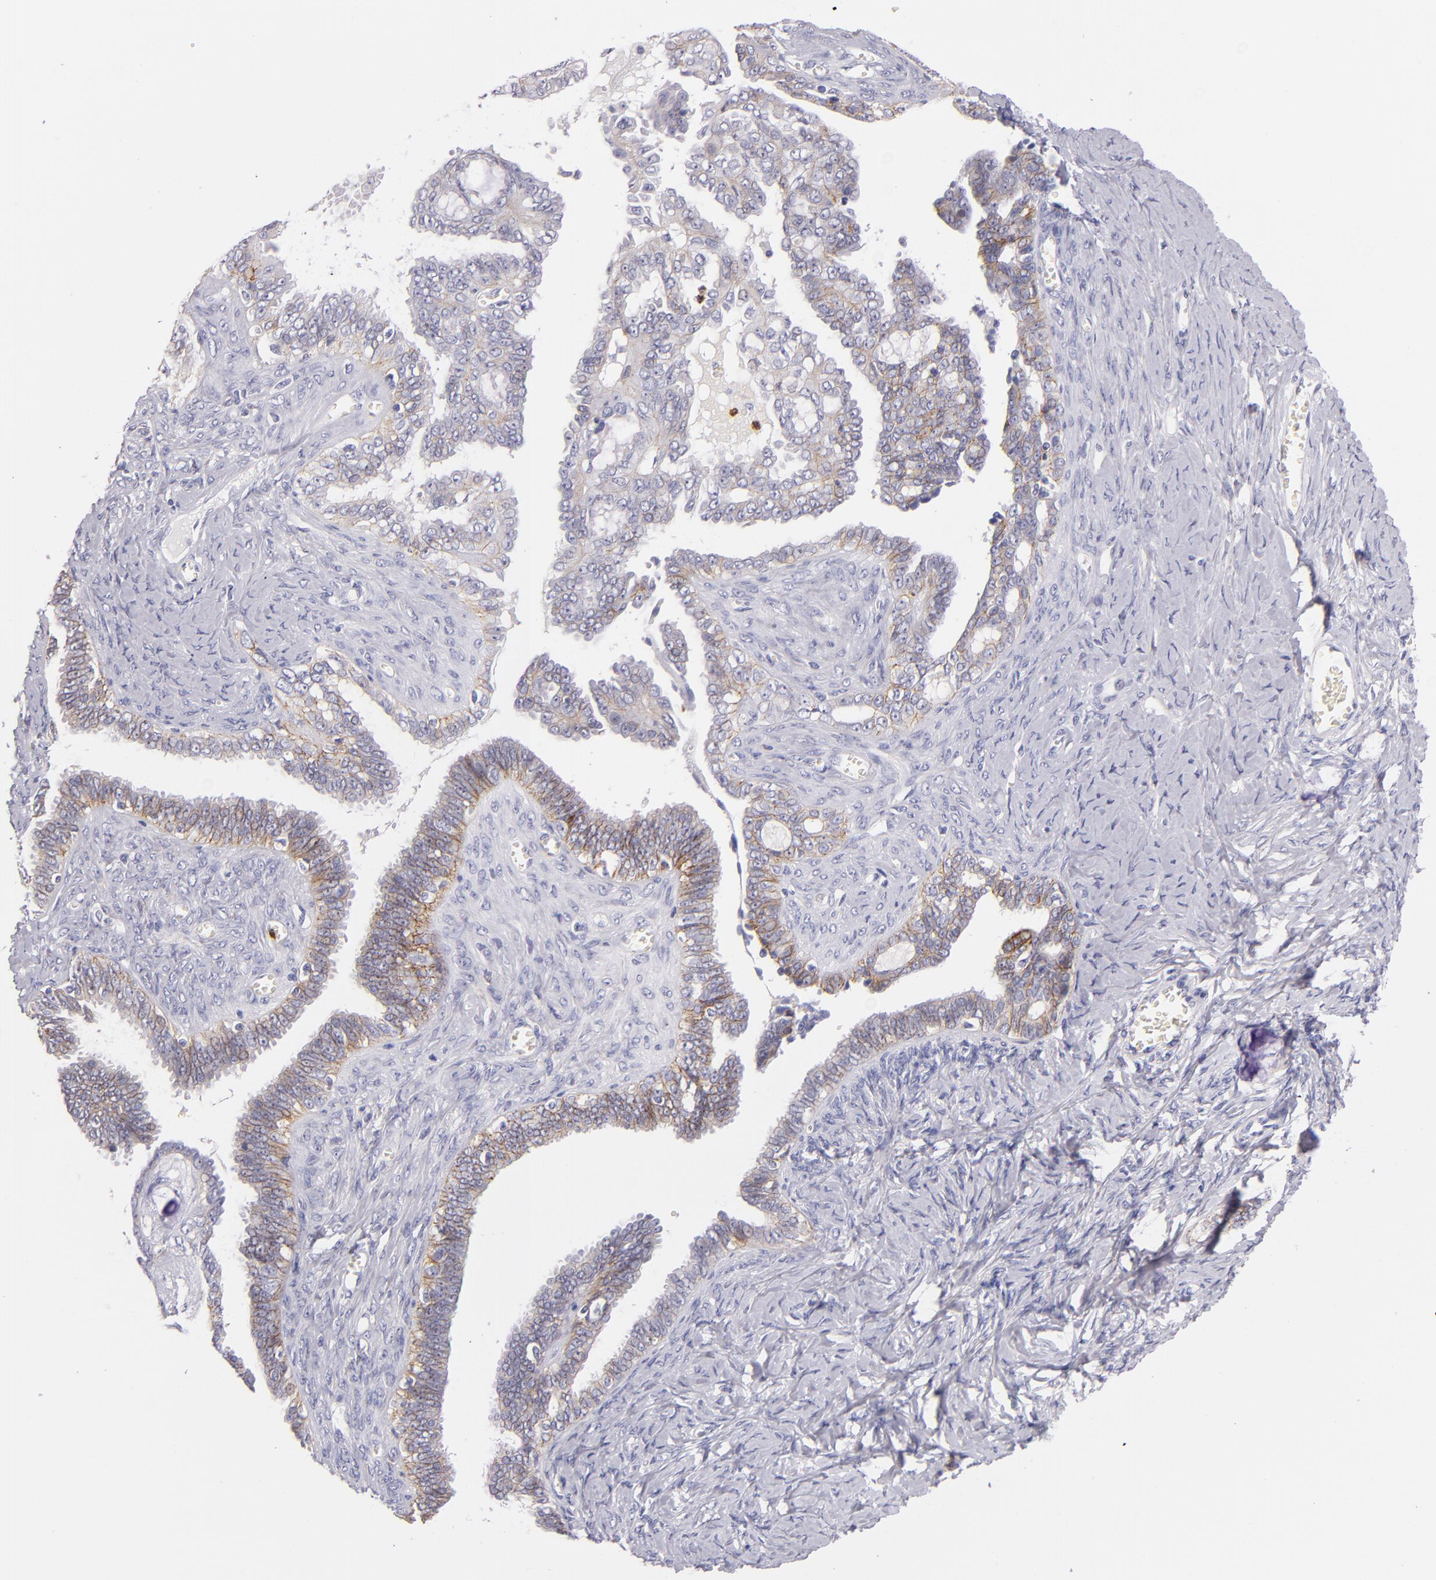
{"staining": {"intensity": "weak", "quantity": "25%-75%", "location": "cytoplasmic/membranous"}, "tissue": "ovarian cancer", "cell_type": "Tumor cells", "image_type": "cancer", "snomed": [{"axis": "morphology", "description": "Cystadenocarcinoma, serous, NOS"}, {"axis": "topography", "description": "Ovary"}], "caption": "Immunohistochemistry micrograph of human ovarian cancer (serous cystadenocarcinoma) stained for a protein (brown), which shows low levels of weak cytoplasmic/membranous staining in approximately 25%-75% of tumor cells.", "gene": "CDH3", "patient": {"sex": "female", "age": 71}}